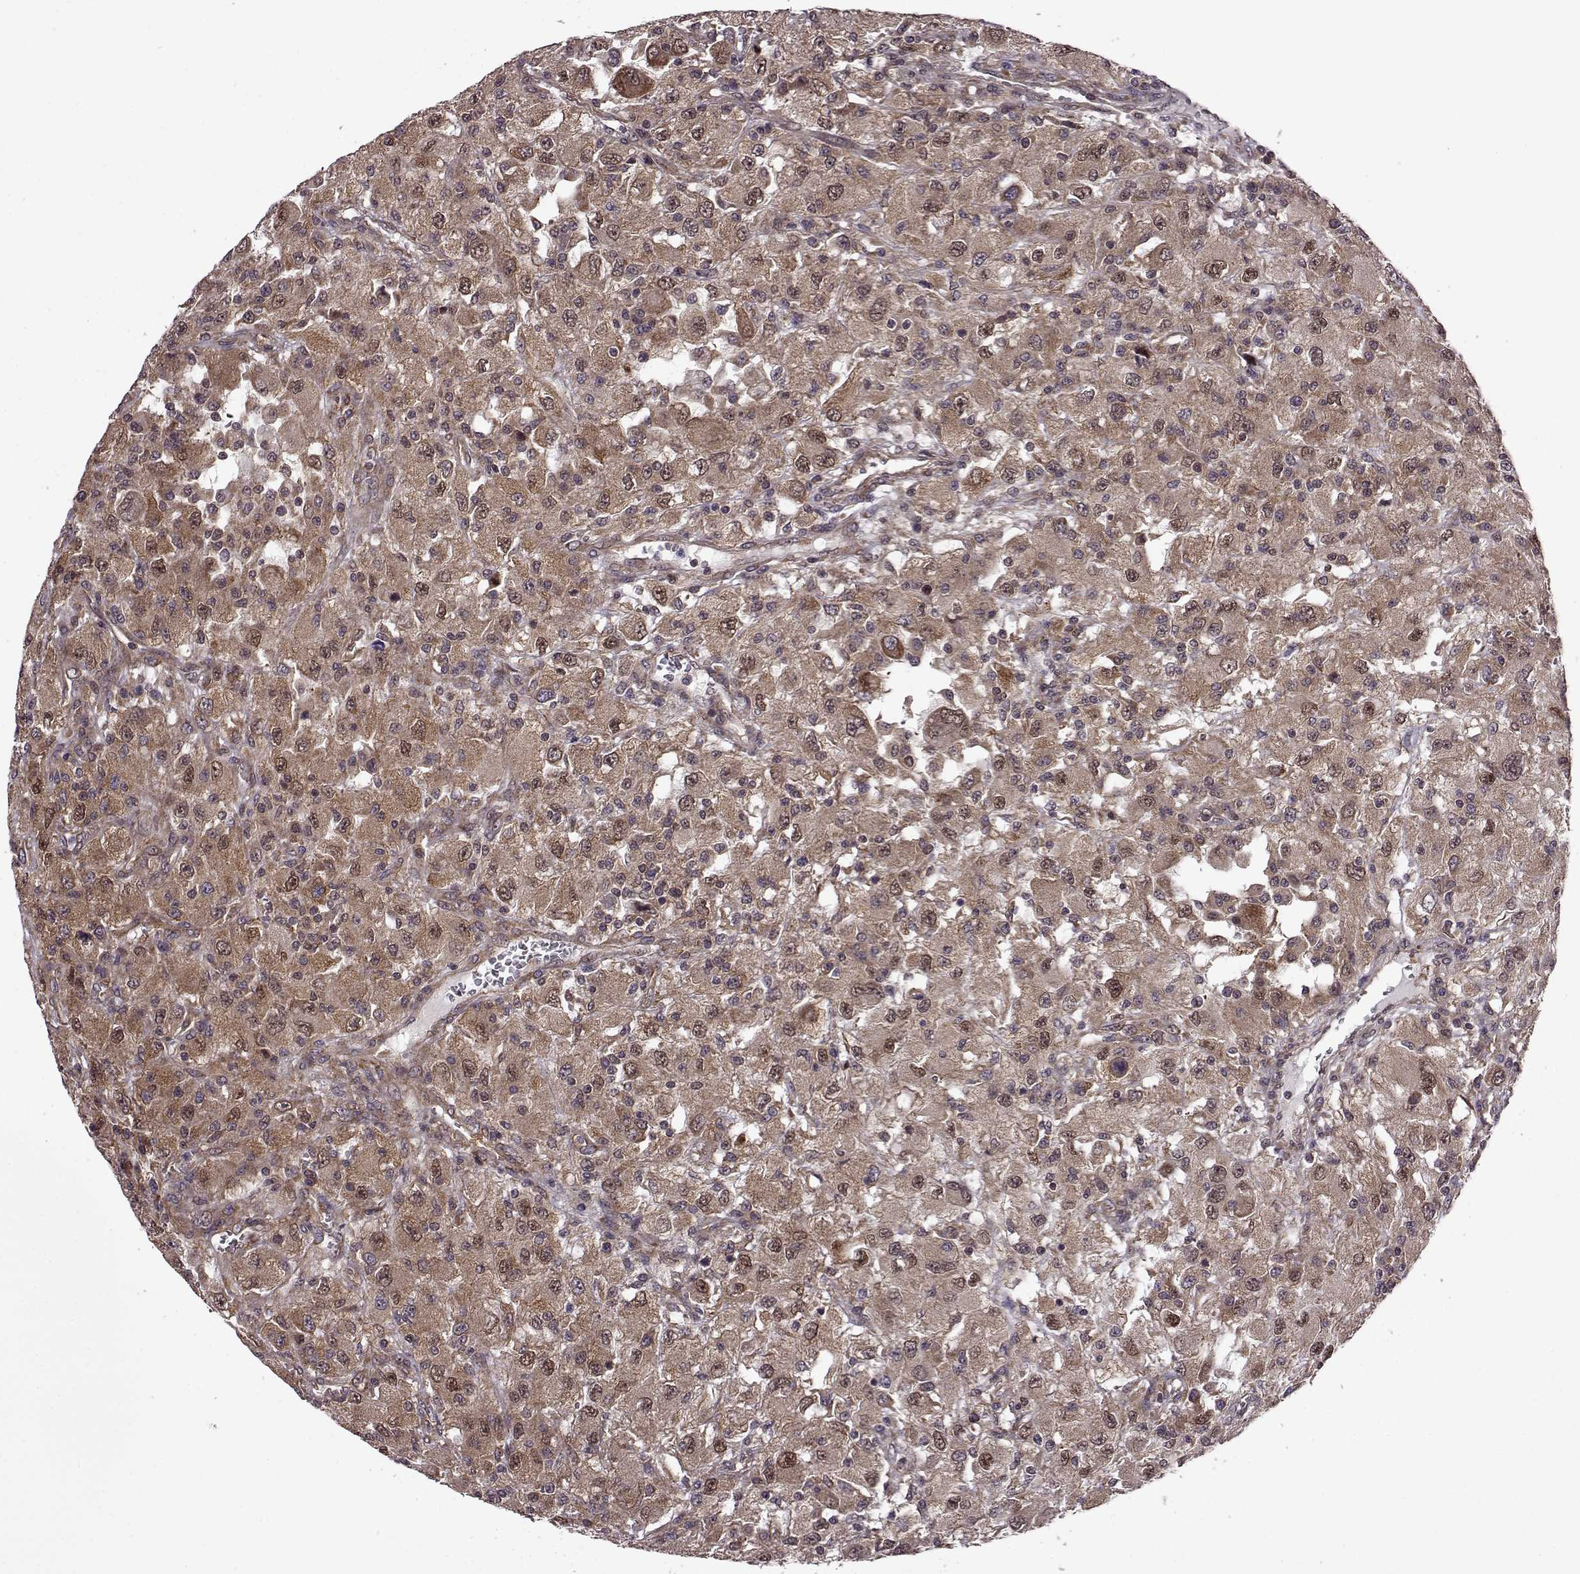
{"staining": {"intensity": "moderate", "quantity": ">75%", "location": "nuclear"}, "tissue": "renal cancer", "cell_type": "Tumor cells", "image_type": "cancer", "snomed": [{"axis": "morphology", "description": "Adenocarcinoma, NOS"}, {"axis": "topography", "description": "Kidney"}], "caption": "DAB (3,3'-diaminobenzidine) immunohistochemical staining of renal cancer reveals moderate nuclear protein positivity in approximately >75% of tumor cells. The protein is shown in brown color, while the nuclei are stained blue.", "gene": "URI1", "patient": {"sex": "female", "age": 67}}